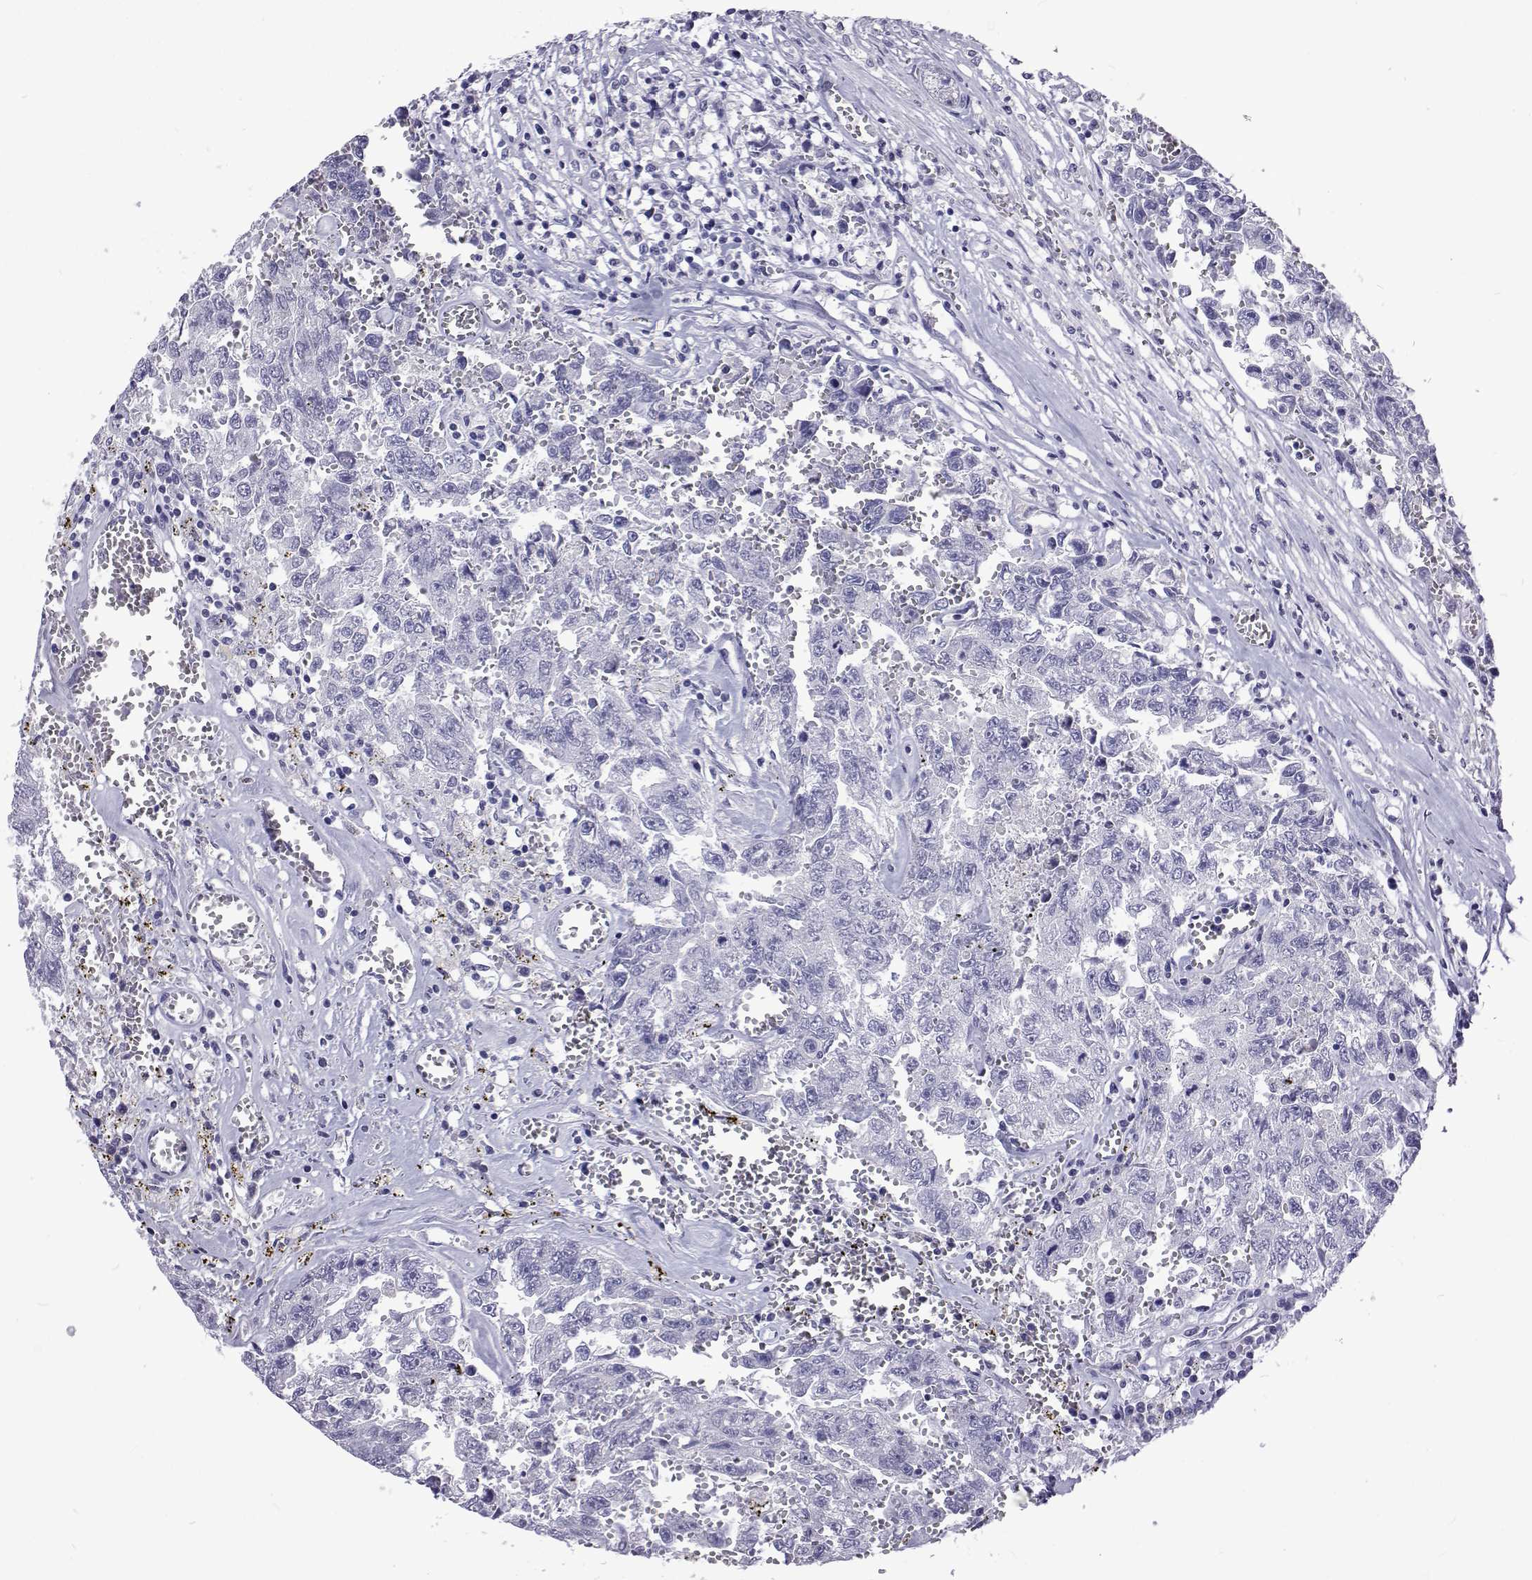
{"staining": {"intensity": "negative", "quantity": "none", "location": "none"}, "tissue": "testis cancer", "cell_type": "Tumor cells", "image_type": "cancer", "snomed": [{"axis": "morphology", "description": "Carcinoma, Embryonal, NOS"}, {"axis": "topography", "description": "Testis"}], "caption": "The immunohistochemistry (IHC) photomicrograph has no significant positivity in tumor cells of embryonal carcinoma (testis) tissue.", "gene": "NPR3", "patient": {"sex": "male", "age": 36}}